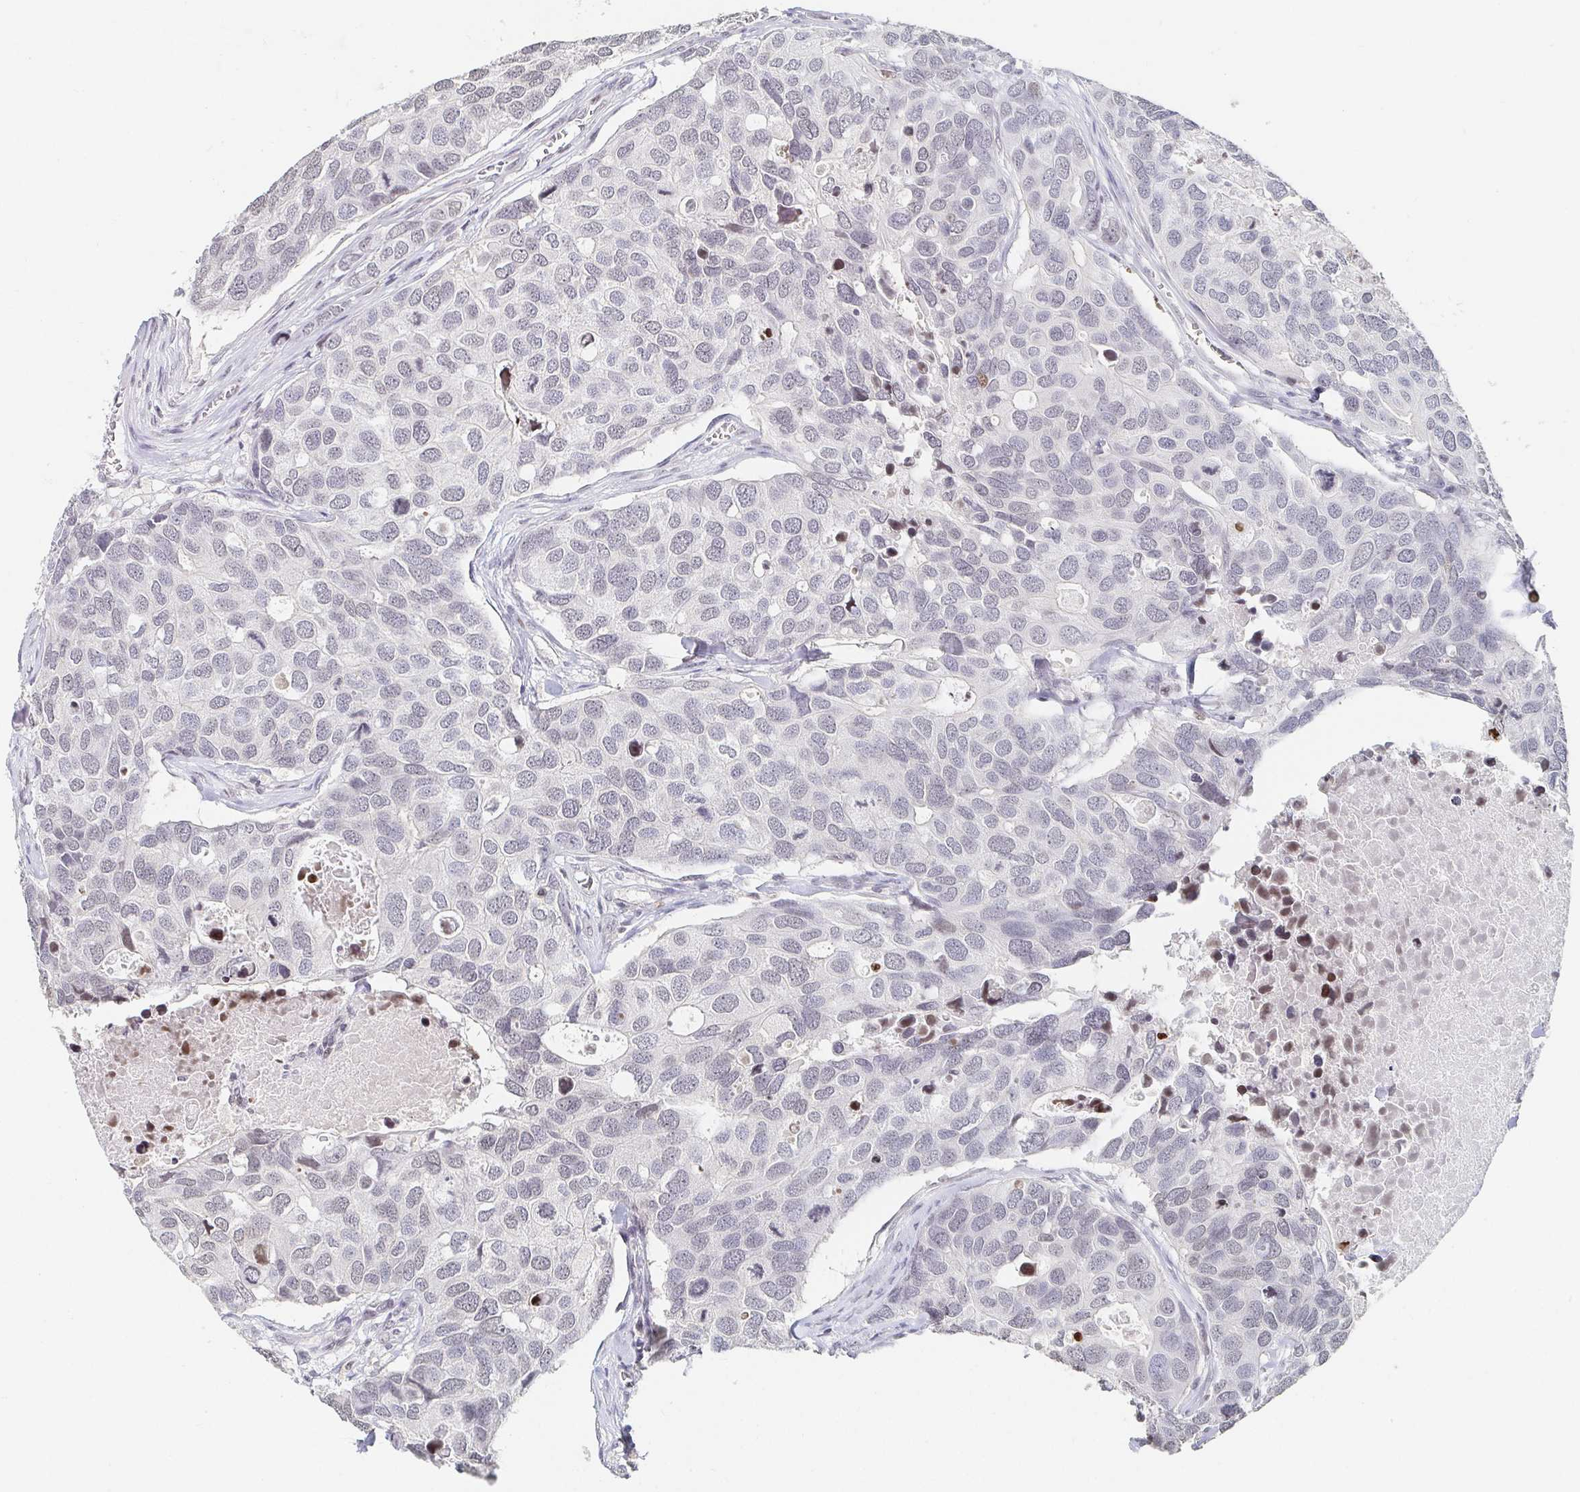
{"staining": {"intensity": "negative", "quantity": "none", "location": "none"}, "tissue": "breast cancer", "cell_type": "Tumor cells", "image_type": "cancer", "snomed": [{"axis": "morphology", "description": "Duct carcinoma"}, {"axis": "topography", "description": "Breast"}], "caption": "Breast cancer was stained to show a protein in brown. There is no significant expression in tumor cells.", "gene": "NME9", "patient": {"sex": "female", "age": 83}}